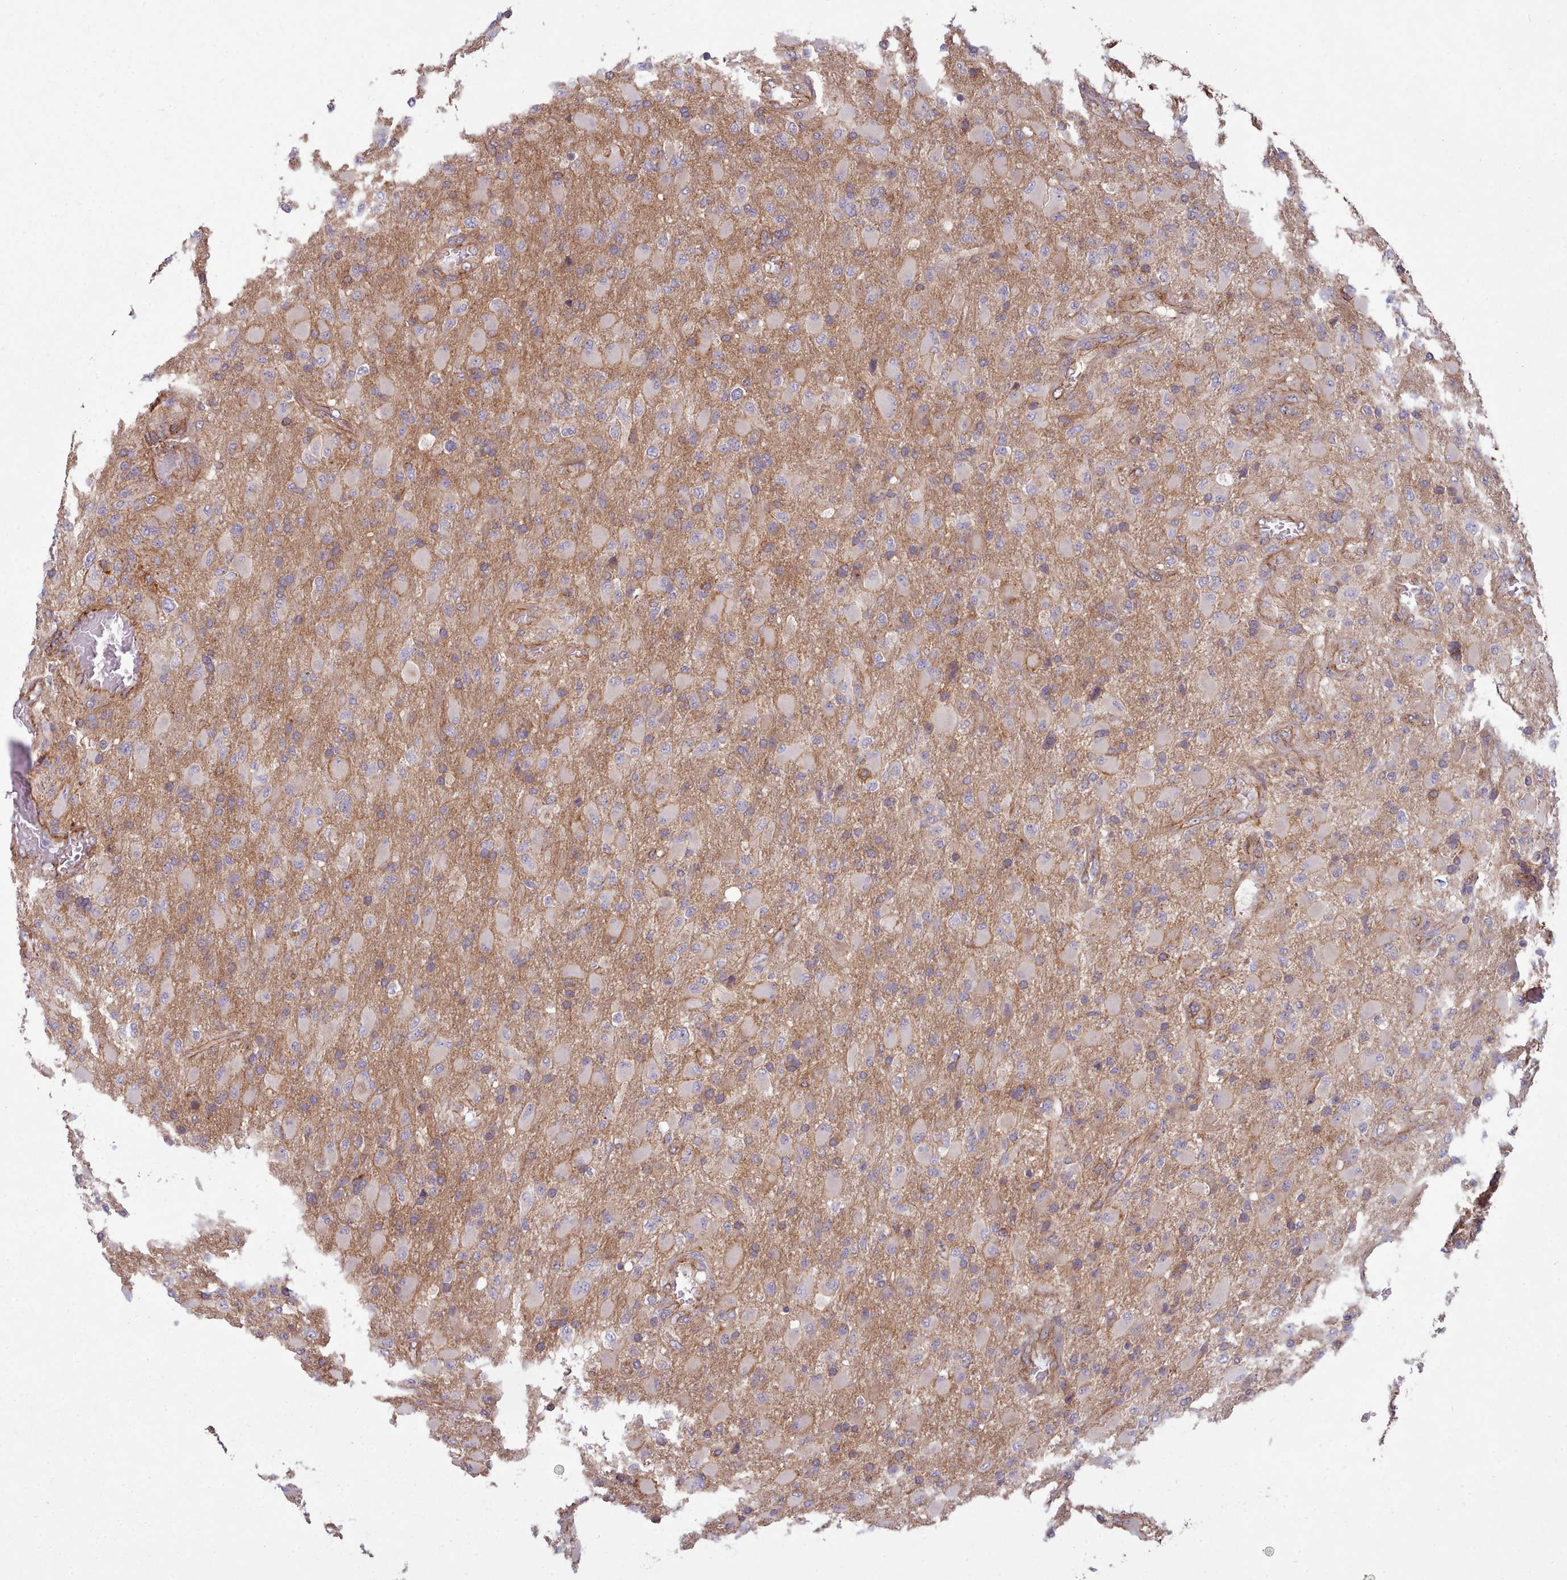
{"staining": {"intensity": "weak", "quantity": "<25%", "location": "cytoplasmic/membranous"}, "tissue": "glioma", "cell_type": "Tumor cells", "image_type": "cancer", "snomed": [{"axis": "morphology", "description": "Glioma, malignant, Low grade"}, {"axis": "topography", "description": "Brain"}], "caption": "Immunohistochemical staining of glioma displays no significant expression in tumor cells.", "gene": "MRPL46", "patient": {"sex": "male", "age": 65}}